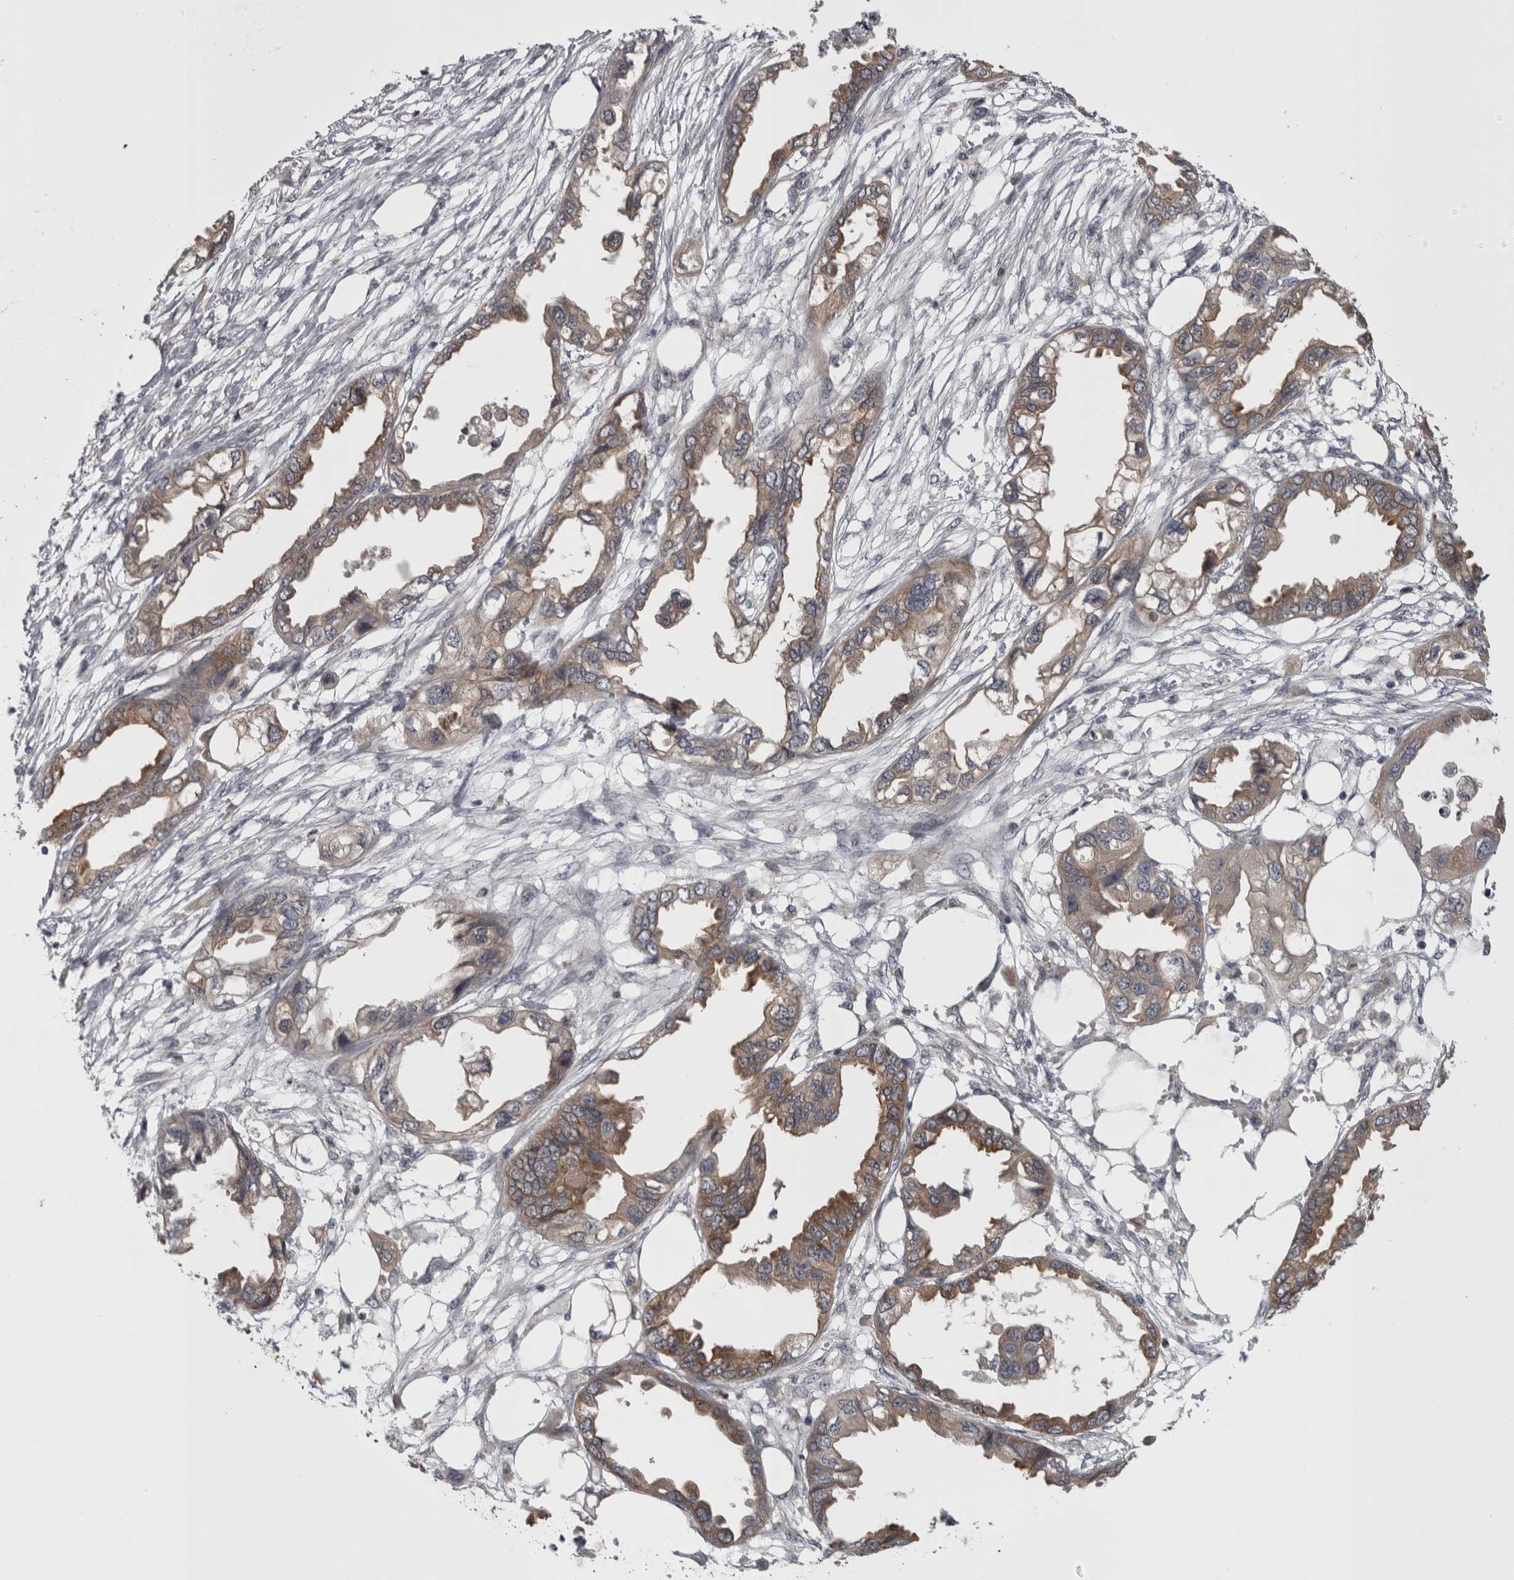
{"staining": {"intensity": "moderate", "quantity": "25%-75%", "location": "cytoplasmic/membranous"}, "tissue": "endometrial cancer", "cell_type": "Tumor cells", "image_type": "cancer", "snomed": [{"axis": "morphology", "description": "Adenocarcinoma, NOS"}, {"axis": "morphology", "description": "Adenocarcinoma, metastatic, NOS"}, {"axis": "topography", "description": "Adipose tissue"}, {"axis": "topography", "description": "Endometrium"}], "caption": "IHC photomicrograph of endometrial metastatic adenocarcinoma stained for a protein (brown), which reveals medium levels of moderate cytoplasmic/membranous staining in approximately 25%-75% of tumor cells.", "gene": "PRKCI", "patient": {"sex": "female", "age": 67}}